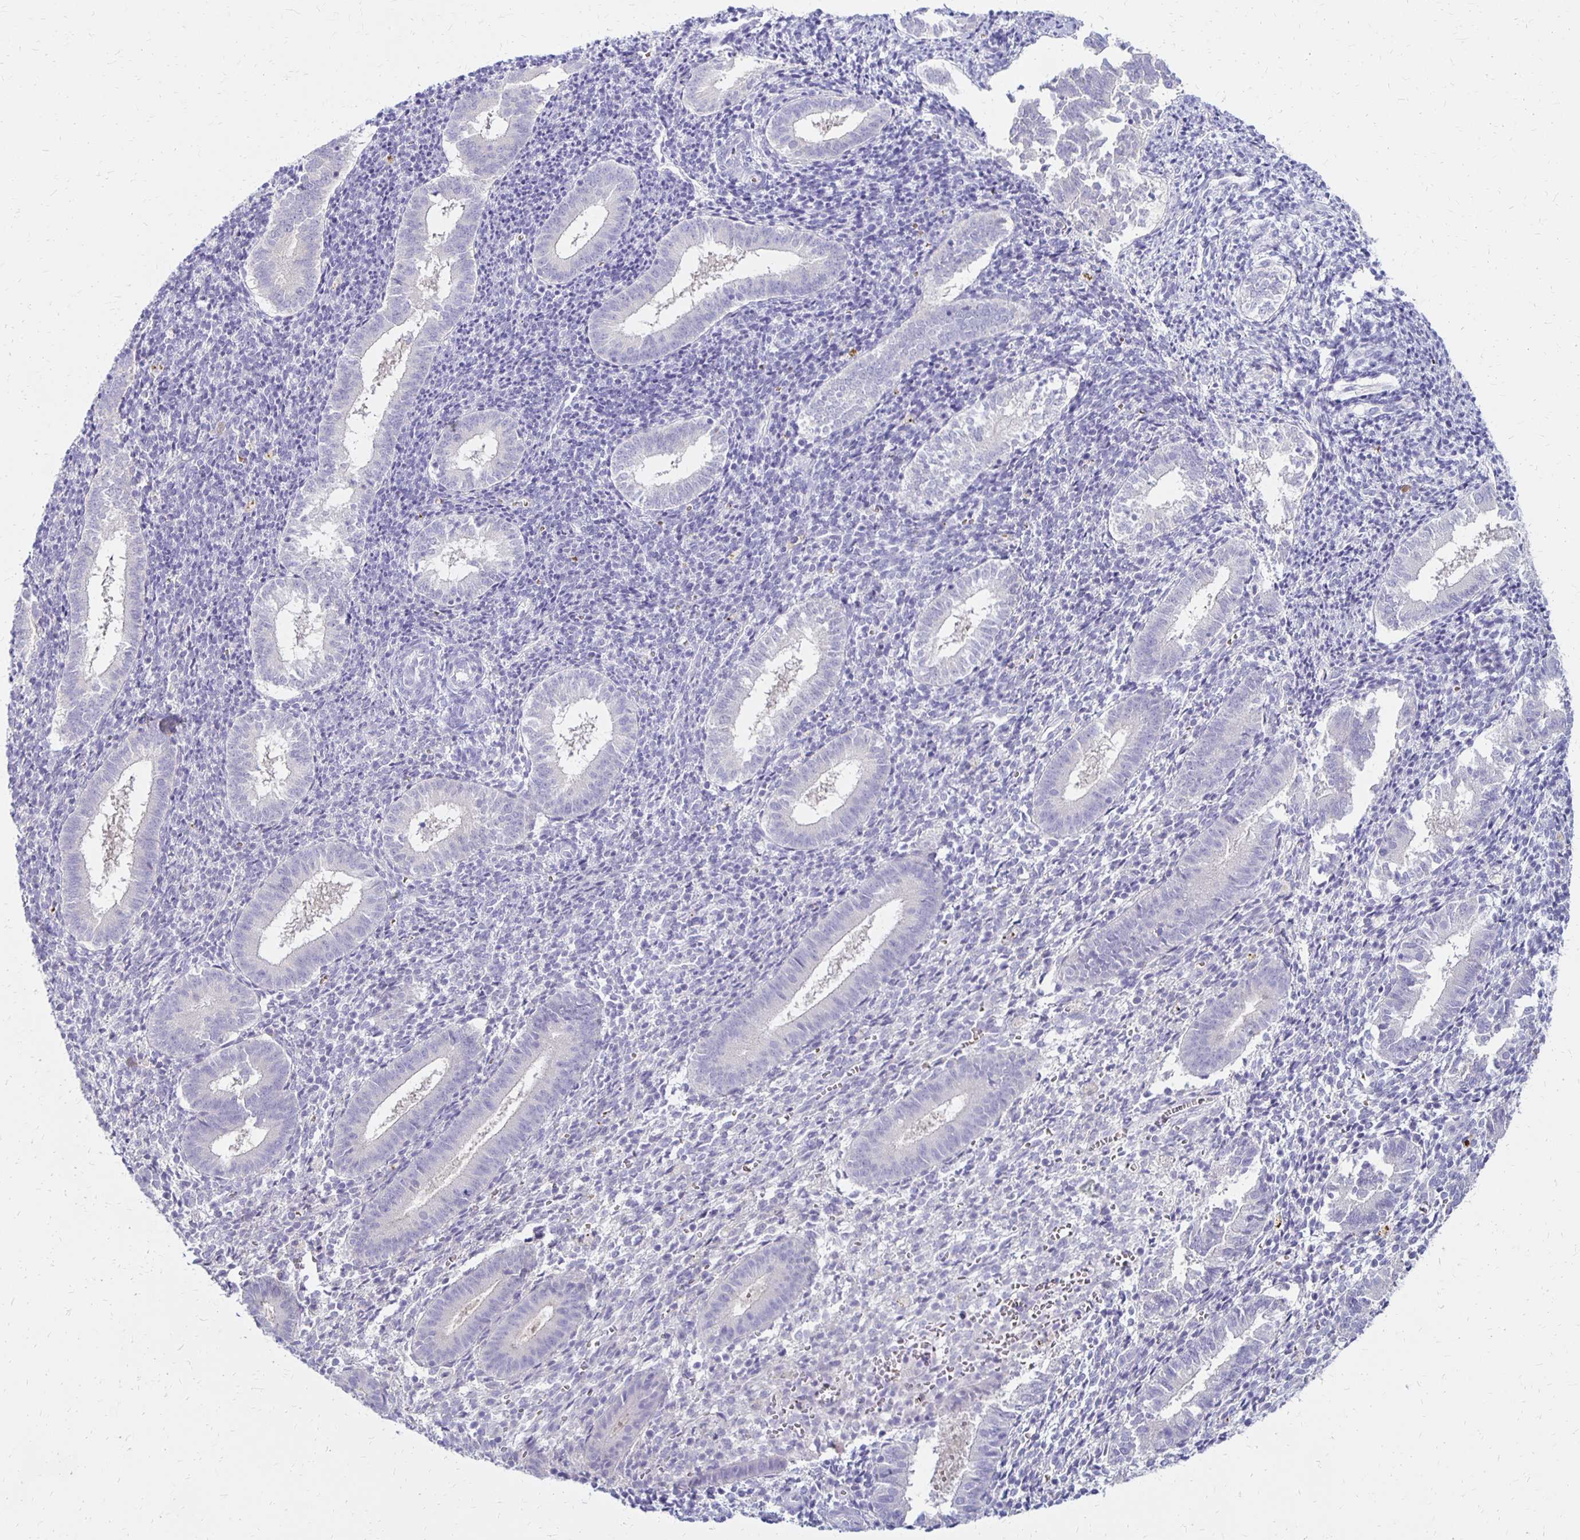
{"staining": {"intensity": "negative", "quantity": "none", "location": "none"}, "tissue": "endometrium", "cell_type": "Cells in endometrial stroma", "image_type": "normal", "snomed": [{"axis": "morphology", "description": "Normal tissue, NOS"}, {"axis": "topography", "description": "Endometrium"}], "caption": "High power microscopy photomicrograph of an immunohistochemistry micrograph of unremarkable endometrium, revealing no significant staining in cells in endometrial stroma.", "gene": "FNTB", "patient": {"sex": "female", "age": 25}}